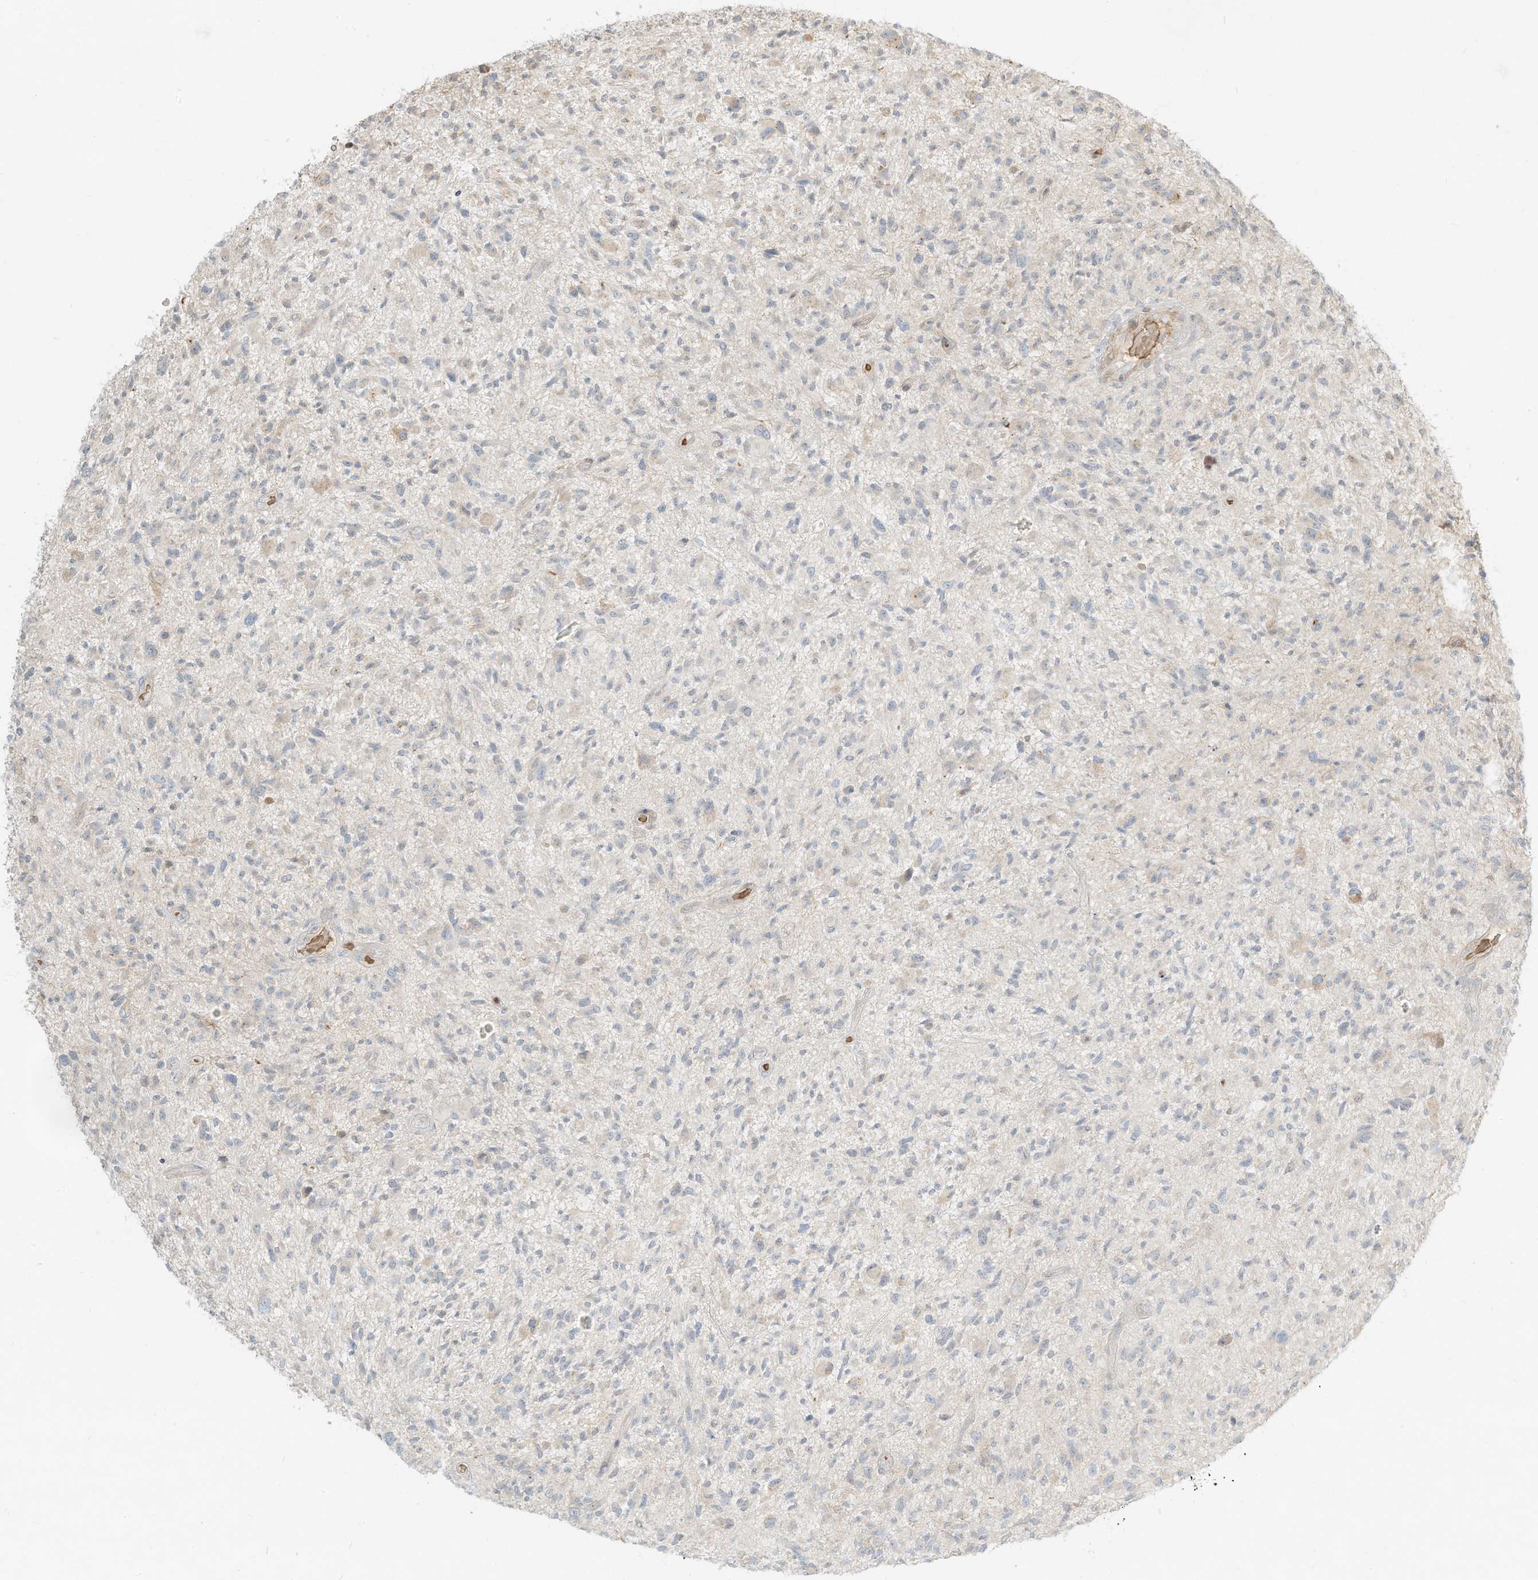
{"staining": {"intensity": "negative", "quantity": "none", "location": "none"}, "tissue": "glioma", "cell_type": "Tumor cells", "image_type": "cancer", "snomed": [{"axis": "morphology", "description": "Glioma, malignant, High grade"}, {"axis": "topography", "description": "Brain"}], "caption": "This is an immunohistochemistry photomicrograph of human glioma. There is no staining in tumor cells.", "gene": "OFD1", "patient": {"sex": "male", "age": 47}}